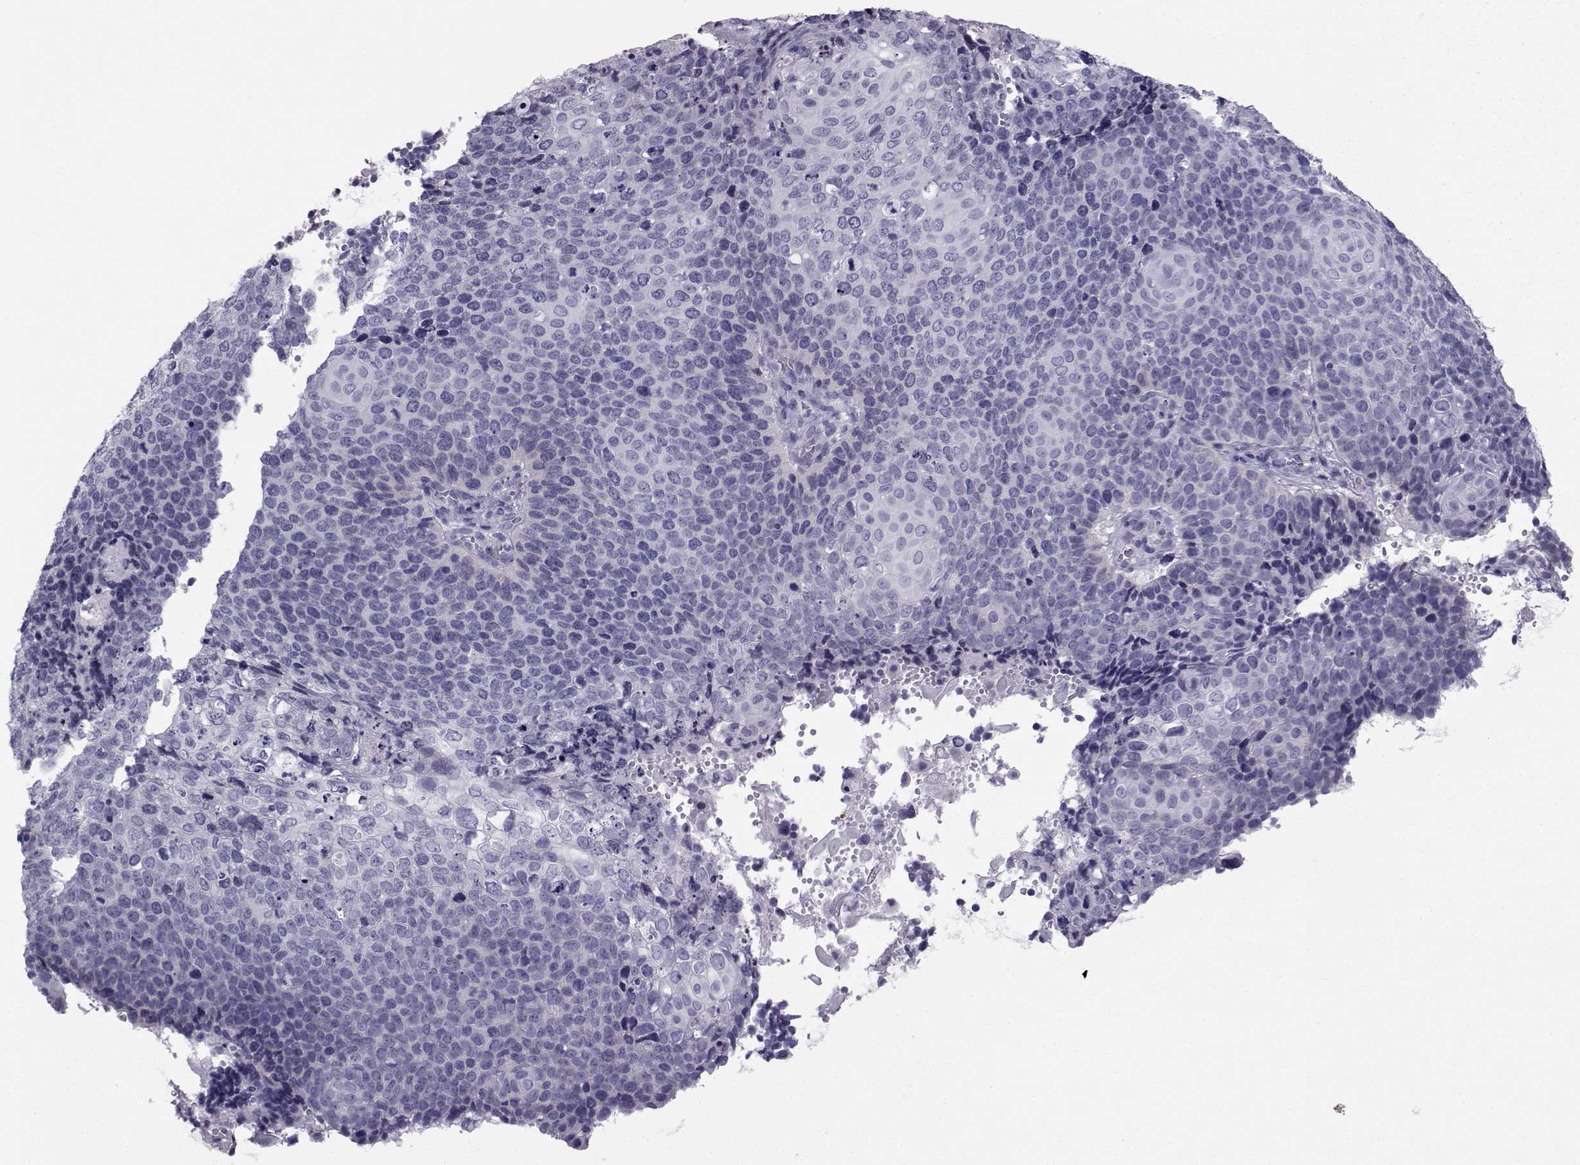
{"staining": {"intensity": "negative", "quantity": "none", "location": "none"}, "tissue": "cervical cancer", "cell_type": "Tumor cells", "image_type": "cancer", "snomed": [{"axis": "morphology", "description": "Squamous cell carcinoma, NOS"}, {"axis": "topography", "description": "Cervix"}], "caption": "Human cervical cancer stained for a protein using immunohistochemistry demonstrates no positivity in tumor cells.", "gene": "SPANXD", "patient": {"sex": "female", "age": 39}}